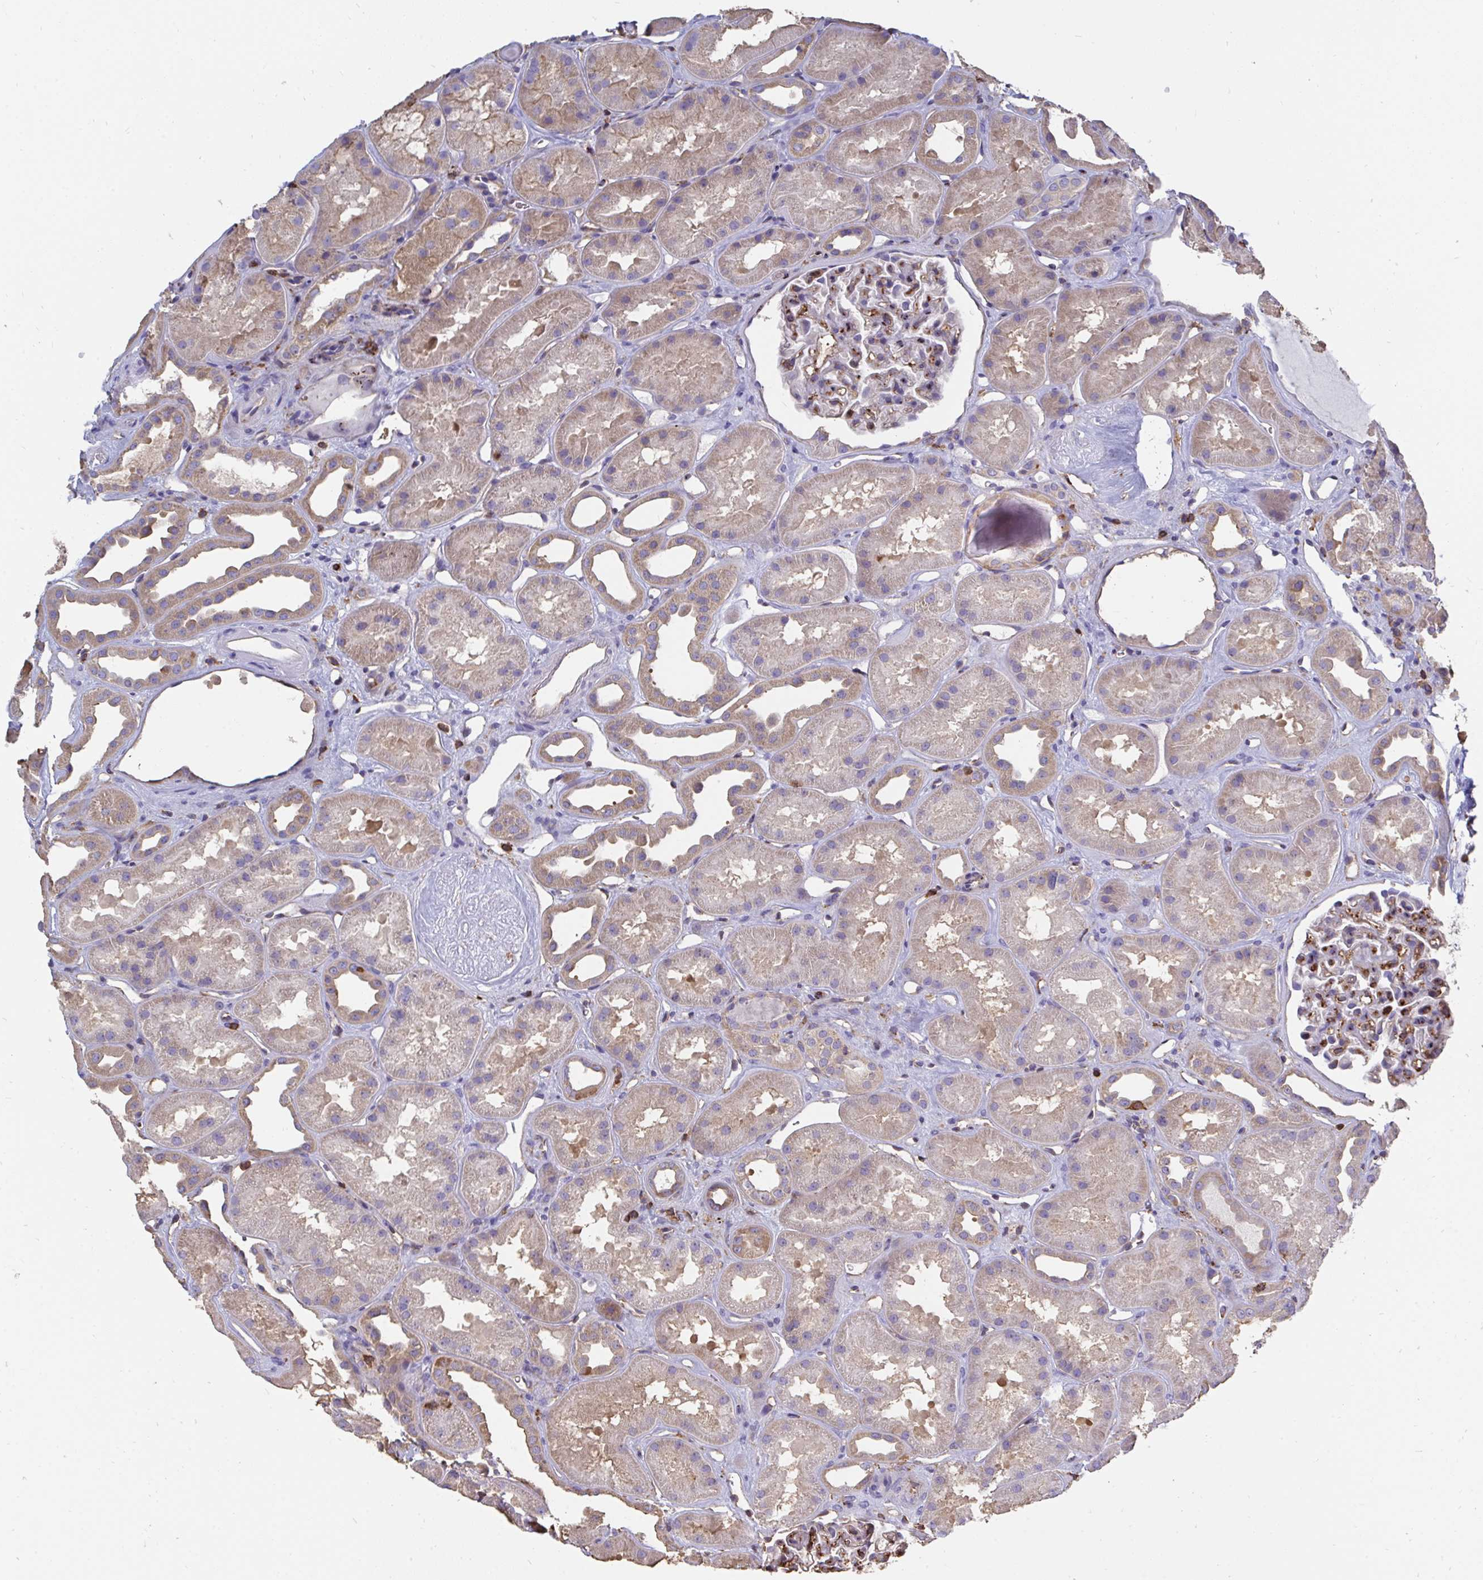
{"staining": {"intensity": "moderate", "quantity": "<25%", "location": "cytoplasmic/membranous"}, "tissue": "kidney", "cell_type": "Cells in glomeruli", "image_type": "normal", "snomed": [{"axis": "morphology", "description": "Normal tissue, NOS"}, {"axis": "topography", "description": "Kidney"}], "caption": "A brown stain labels moderate cytoplasmic/membranous positivity of a protein in cells in glomeruli of normal kidney. The staining is performed using DAB (3,3'-diaminobenzidine) brown chromogen to label protein expression. The nuclei are counter-stained blue using hematoxylin.", "gene": "CFL1", "patient": {"sex": "male", "age": 61}}